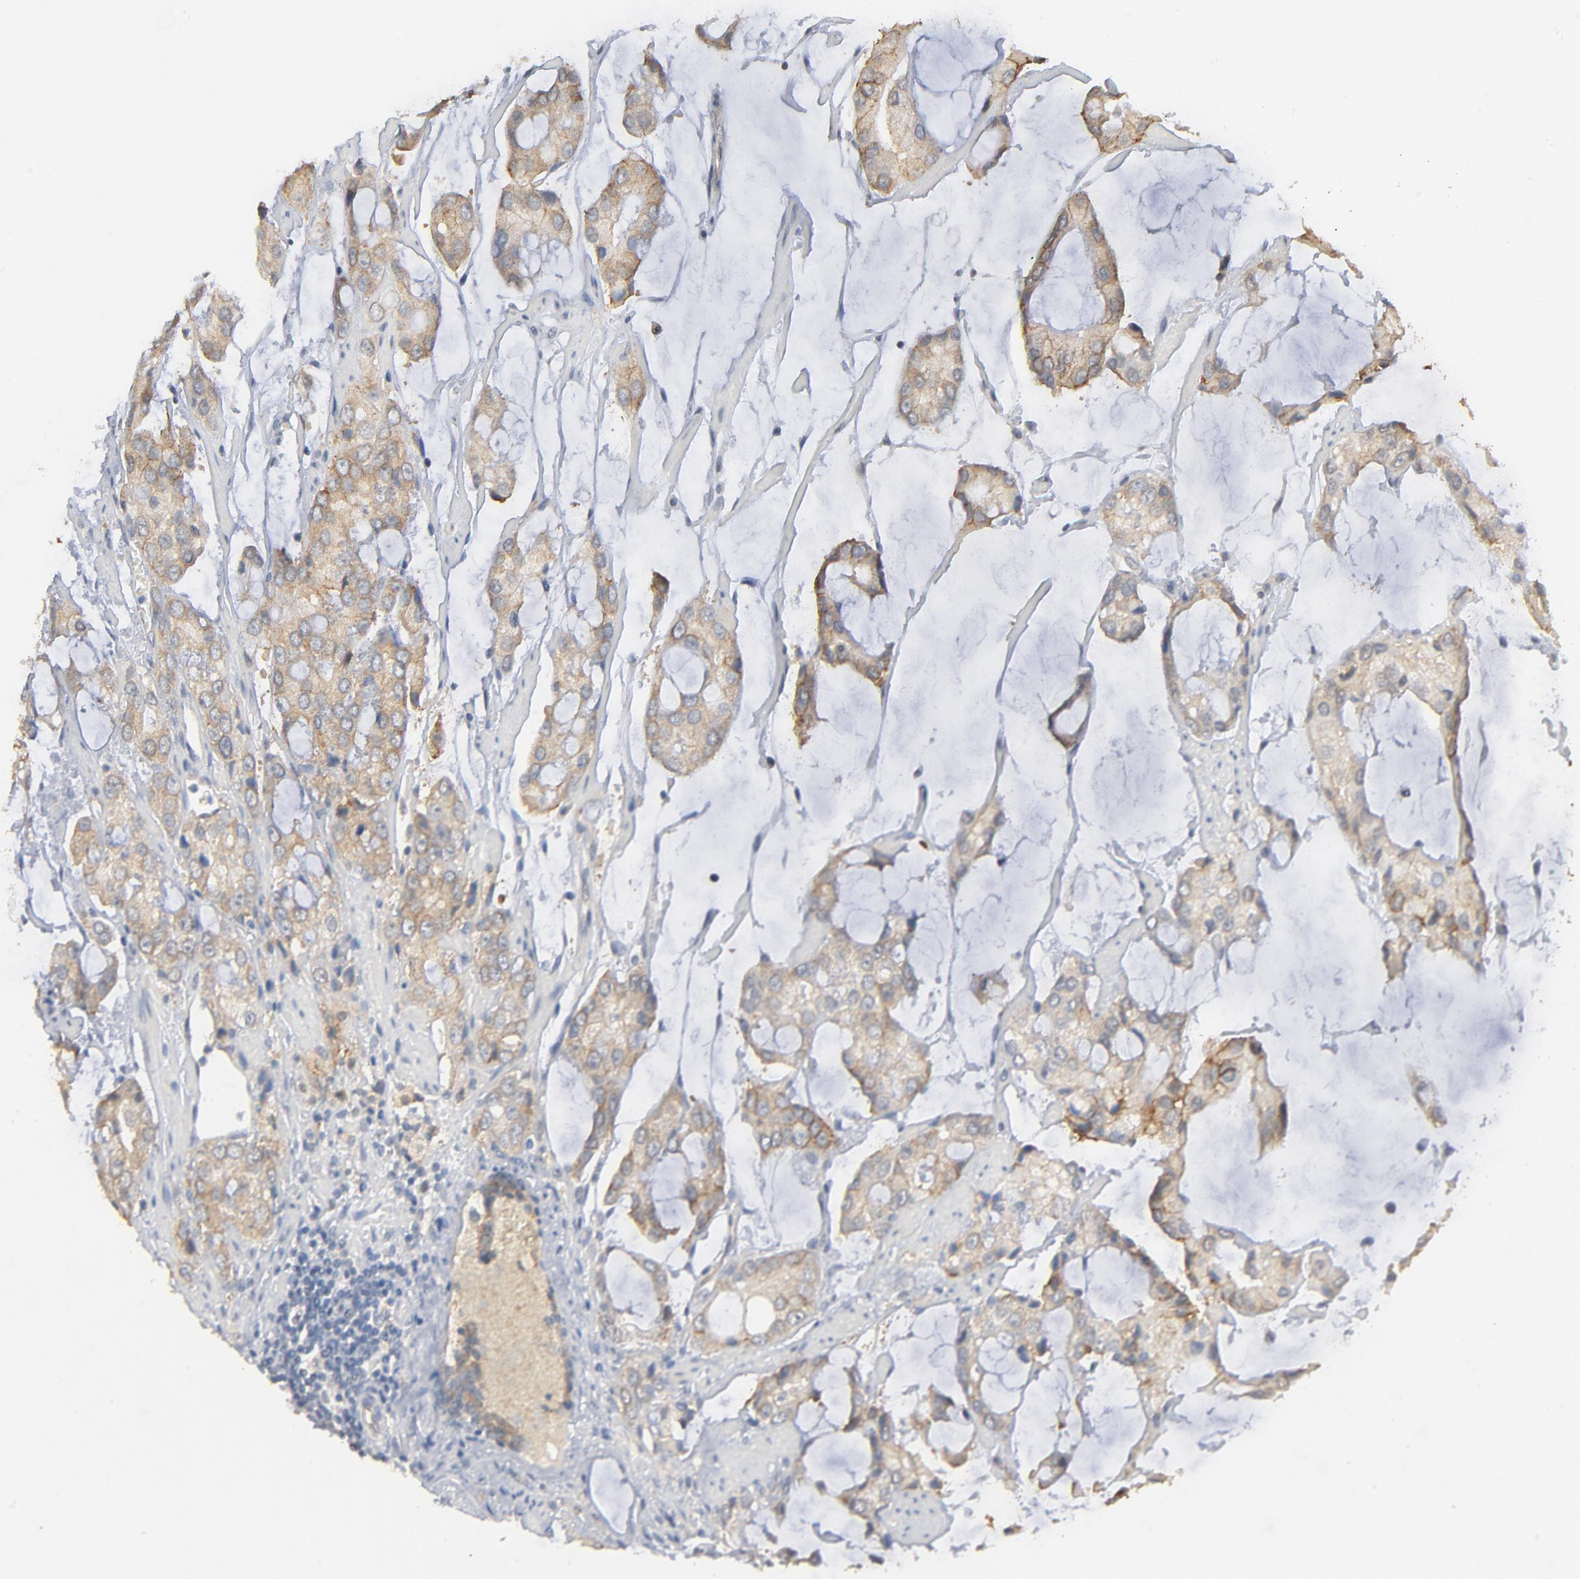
{"staining": {"intensity": "weak", "quantity": ">75%", "location": "cytoplasmic/membranous"}, "tissue": "prostate cancer", "cell_type": "Tumor cells", "image_type": "cancer", "snomed": [{"axis": "morphology", "description": "Adenocarcinoma, High grade"}, {"axis": "topography", "description": "Prostate"}], "caption": "The image reveals immunohistochemical staining of prostate high-grade adenocarcinoma. There is weak cytoplasmic/membranous positivity is present in about >75% of tumor cells.", "gene": "EPCAM", "patient": {"sex": "male", "age": 67}}